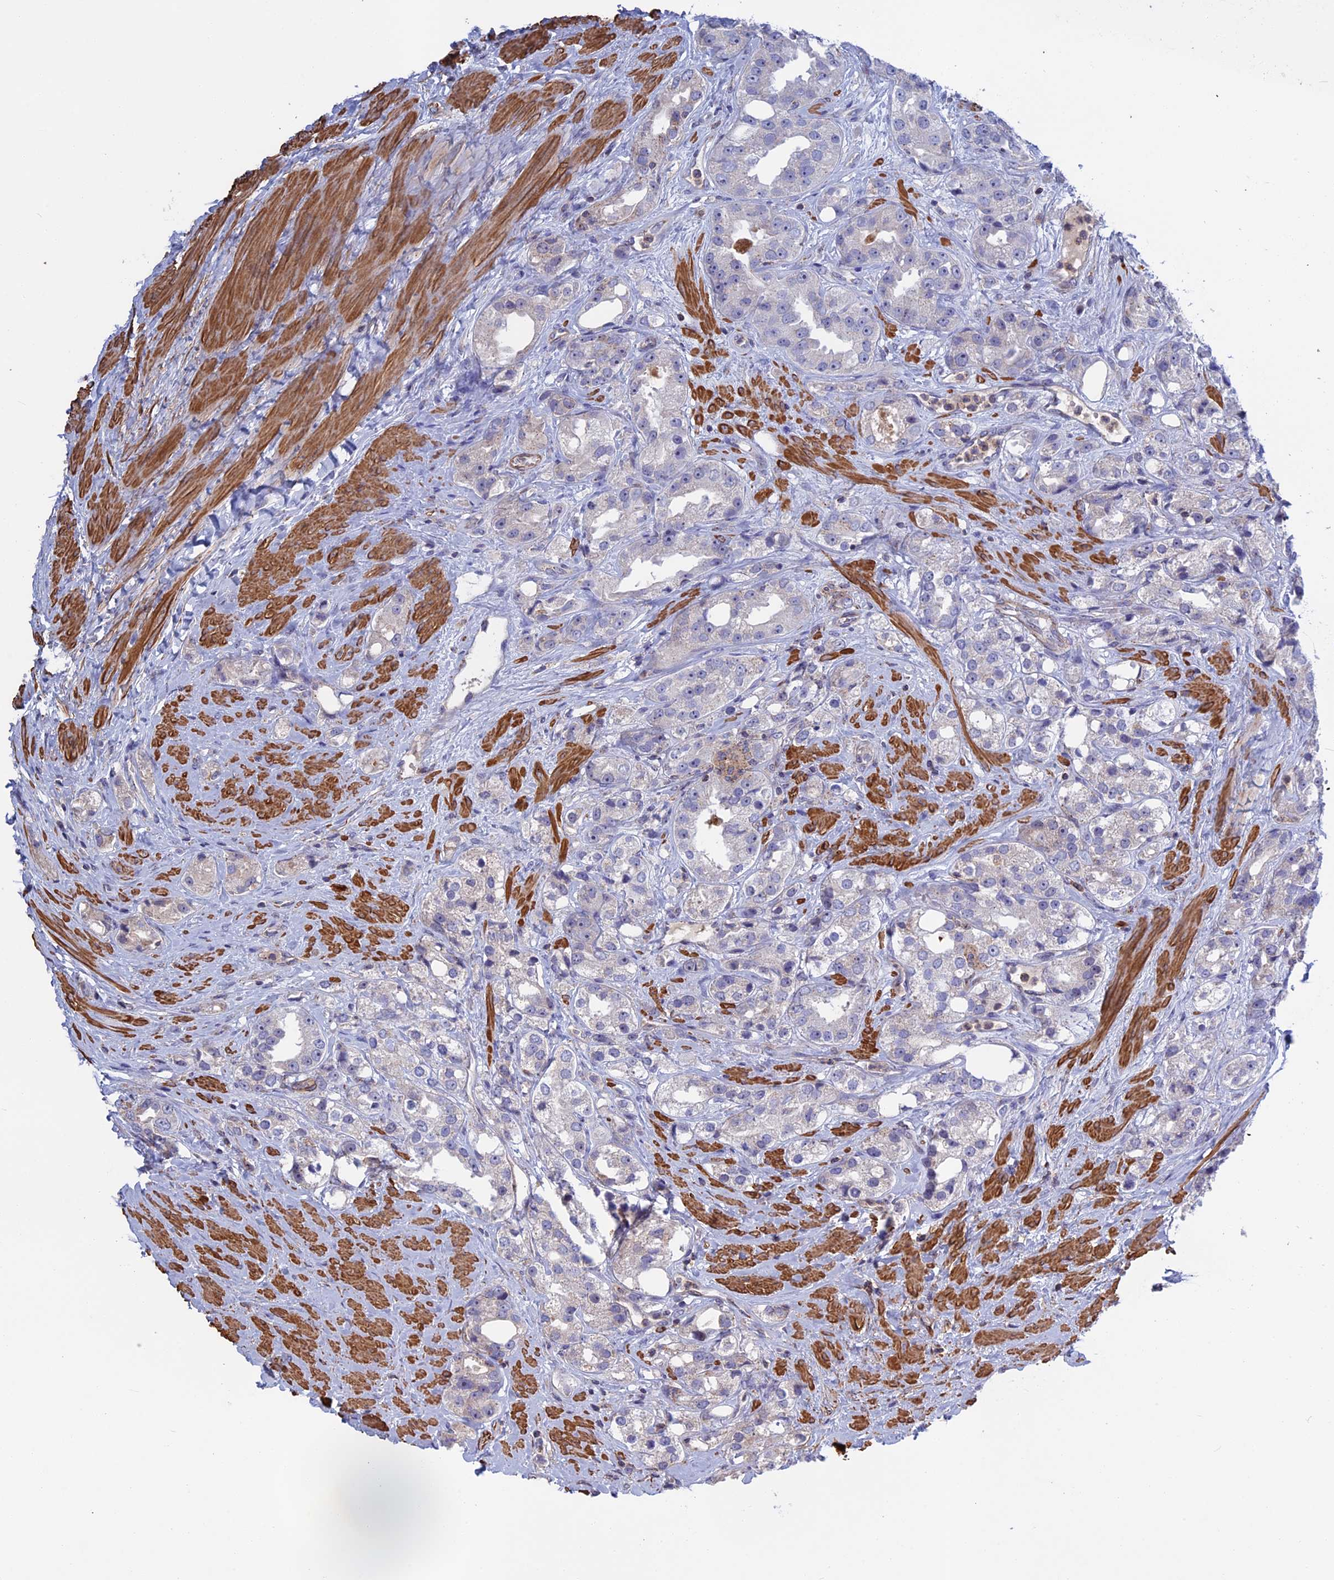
{"staining": {"intensity": "negative", "quantity": "none", "location": "none"}, "tissue": "prostate cancer", "cell_type": "Tumor cells", "image_type": "cancer", "snomed": [{"axis": "morphology", "description": "Adenocarcinoma, NOS"}, {"axis": "topography", "description": "Prostate"}], "caption": "DAB (3,3'-diaminobenzidine) immunohistochemical staining of human prostate cancer exhibits no significant staining in tumor cells.", "gene": "LYPD5", "patient": {"sex": "male", "age": 79}}